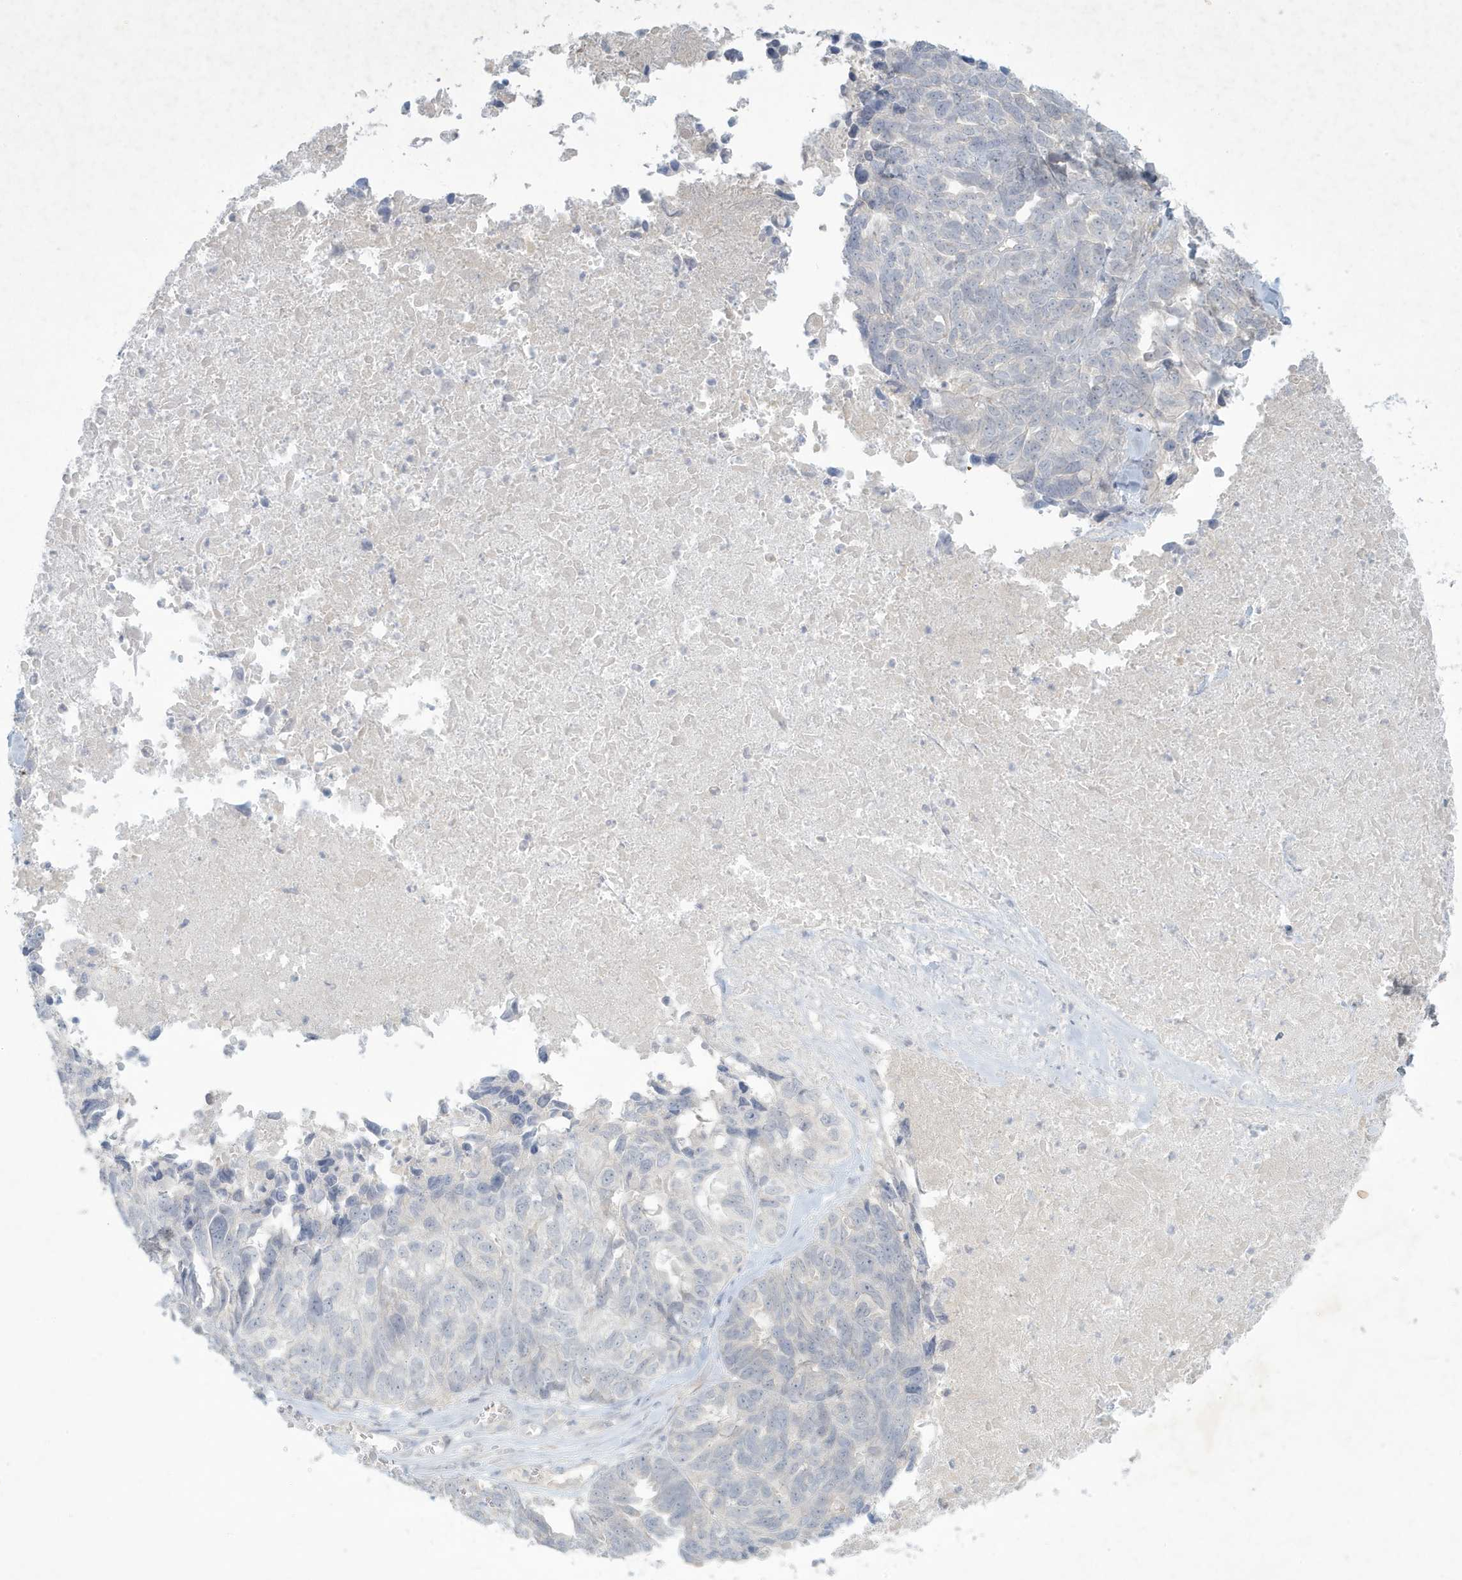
{"staining": {"intensity": "negative", "quantity": "none", "location": "none"}, "tissue": "ovarian cancer", "cell_type": "Tumor cells", "image_type": "cancer", "snomed": [{"axis": "morphology", "description": "Cystadenocarcinoma, serous, NOS"}, {"axis": "topography", "description": "Ovary"}], "caption": "Immunohistochemistry of ovarian serous cystadenocarcinoma exhibits no positivity in tumor cells. (Brightfield microscopy of DAB (3,3'-diaminobenzidine) IHC at high magnification).", "gene": "CCDC24", "patient": {"sex": "female", "age": 79}}